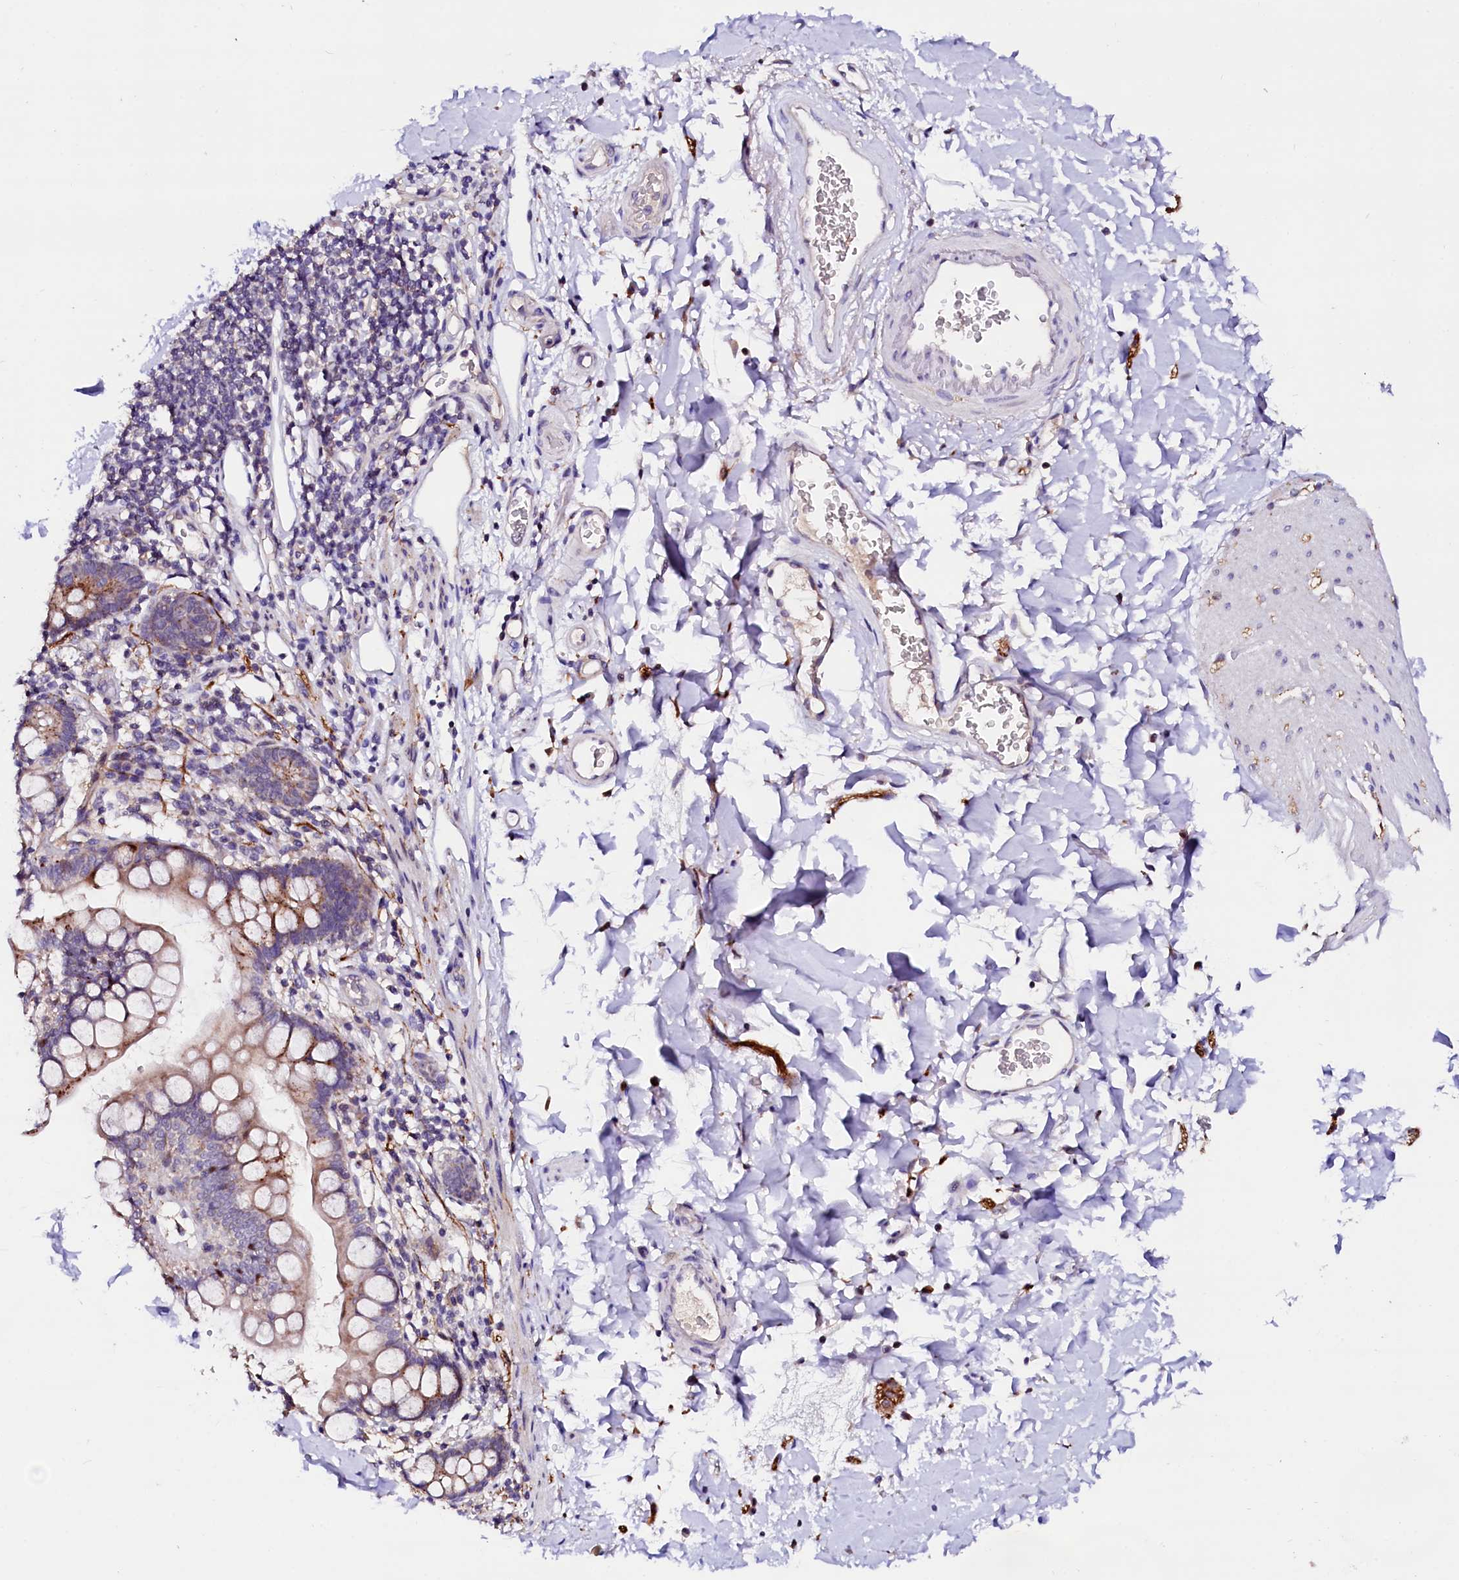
{"staining": {"intensity": "moderate", "quantity": "<25%", "location": "cytoplasmic/membranous"}, "tissue": "smooth muscle", "cell_type": "Smooth muscle cells", "image_type": "normal", "snomed": [{"axis": "morphology", "description": "Normal tissue, NOS"}, {"axis": "topography", "description": "Smooth muscle"}, {"axis": "topography", "description": "Small intestine"}], "caption": "Normal smooth muscle displays moderate cytoplasmic/membranous expression in about <25% of smooth muscle cells, visualized by immunohistochemistry. Ihc stains the protein in brown and the nuclei are stained blue.", "gene": "NALF1", "patient": {"sex": "female", "age": 84}}